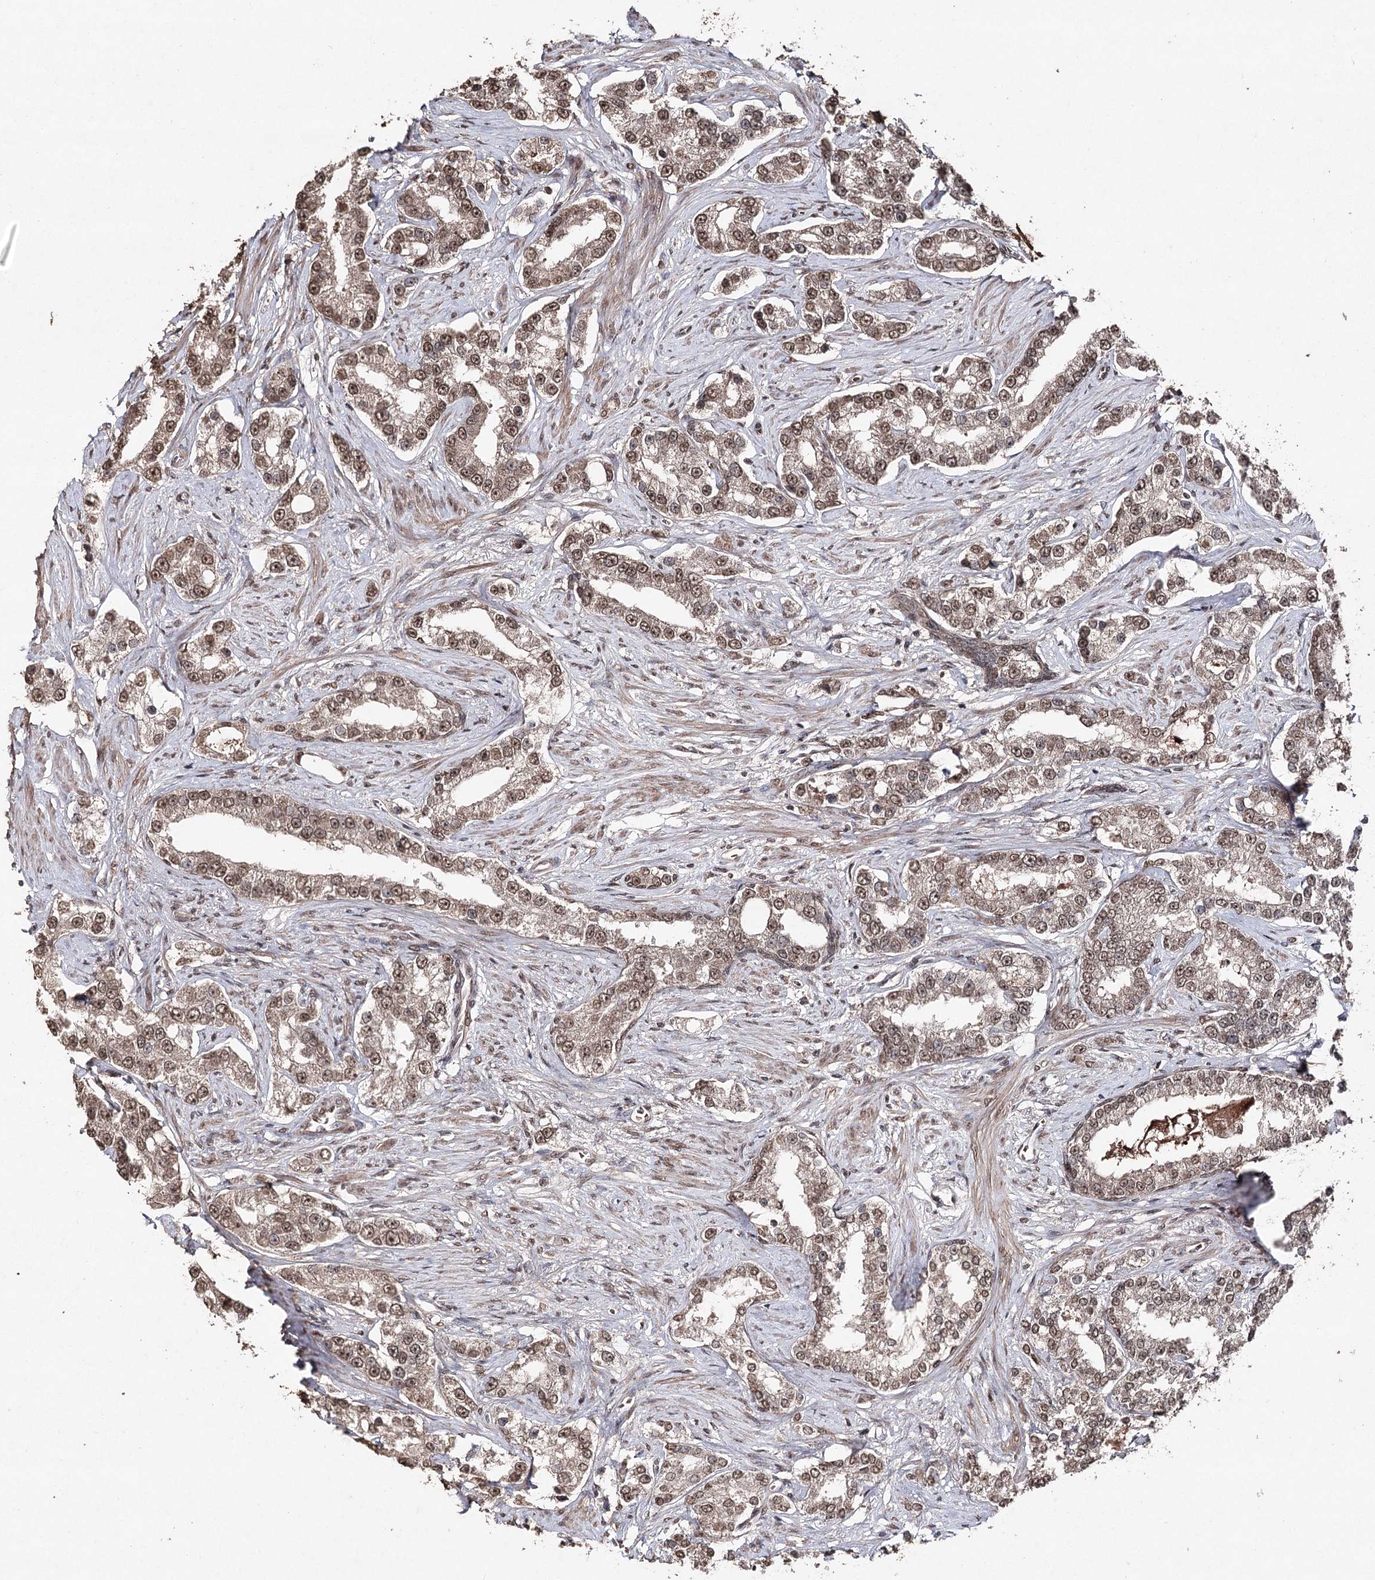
{"staining": {"intensity": "weak", "quantity": ">75%", "location": "cytoplasmic/membranous,nuclear"}, "tissue": "prostate cancer", "cell_type": "Tumor cells", "image_type": "cancer", "snomed": [{"axis": "morphology", "description": "Normal tissue, NOS"}, {"axis": "morphology", "description": "Adenocarcinoma, High grade"}, {"axis": "topography", "description": "Prostate"}], "caption": "An image of human prostate cancer stained for a protein reveals weak cytoplasmic/membranous and nuclear brown staining in tumor cells.", "gene": "ATG14", "patient": {"sex": "male", "age": 83}}